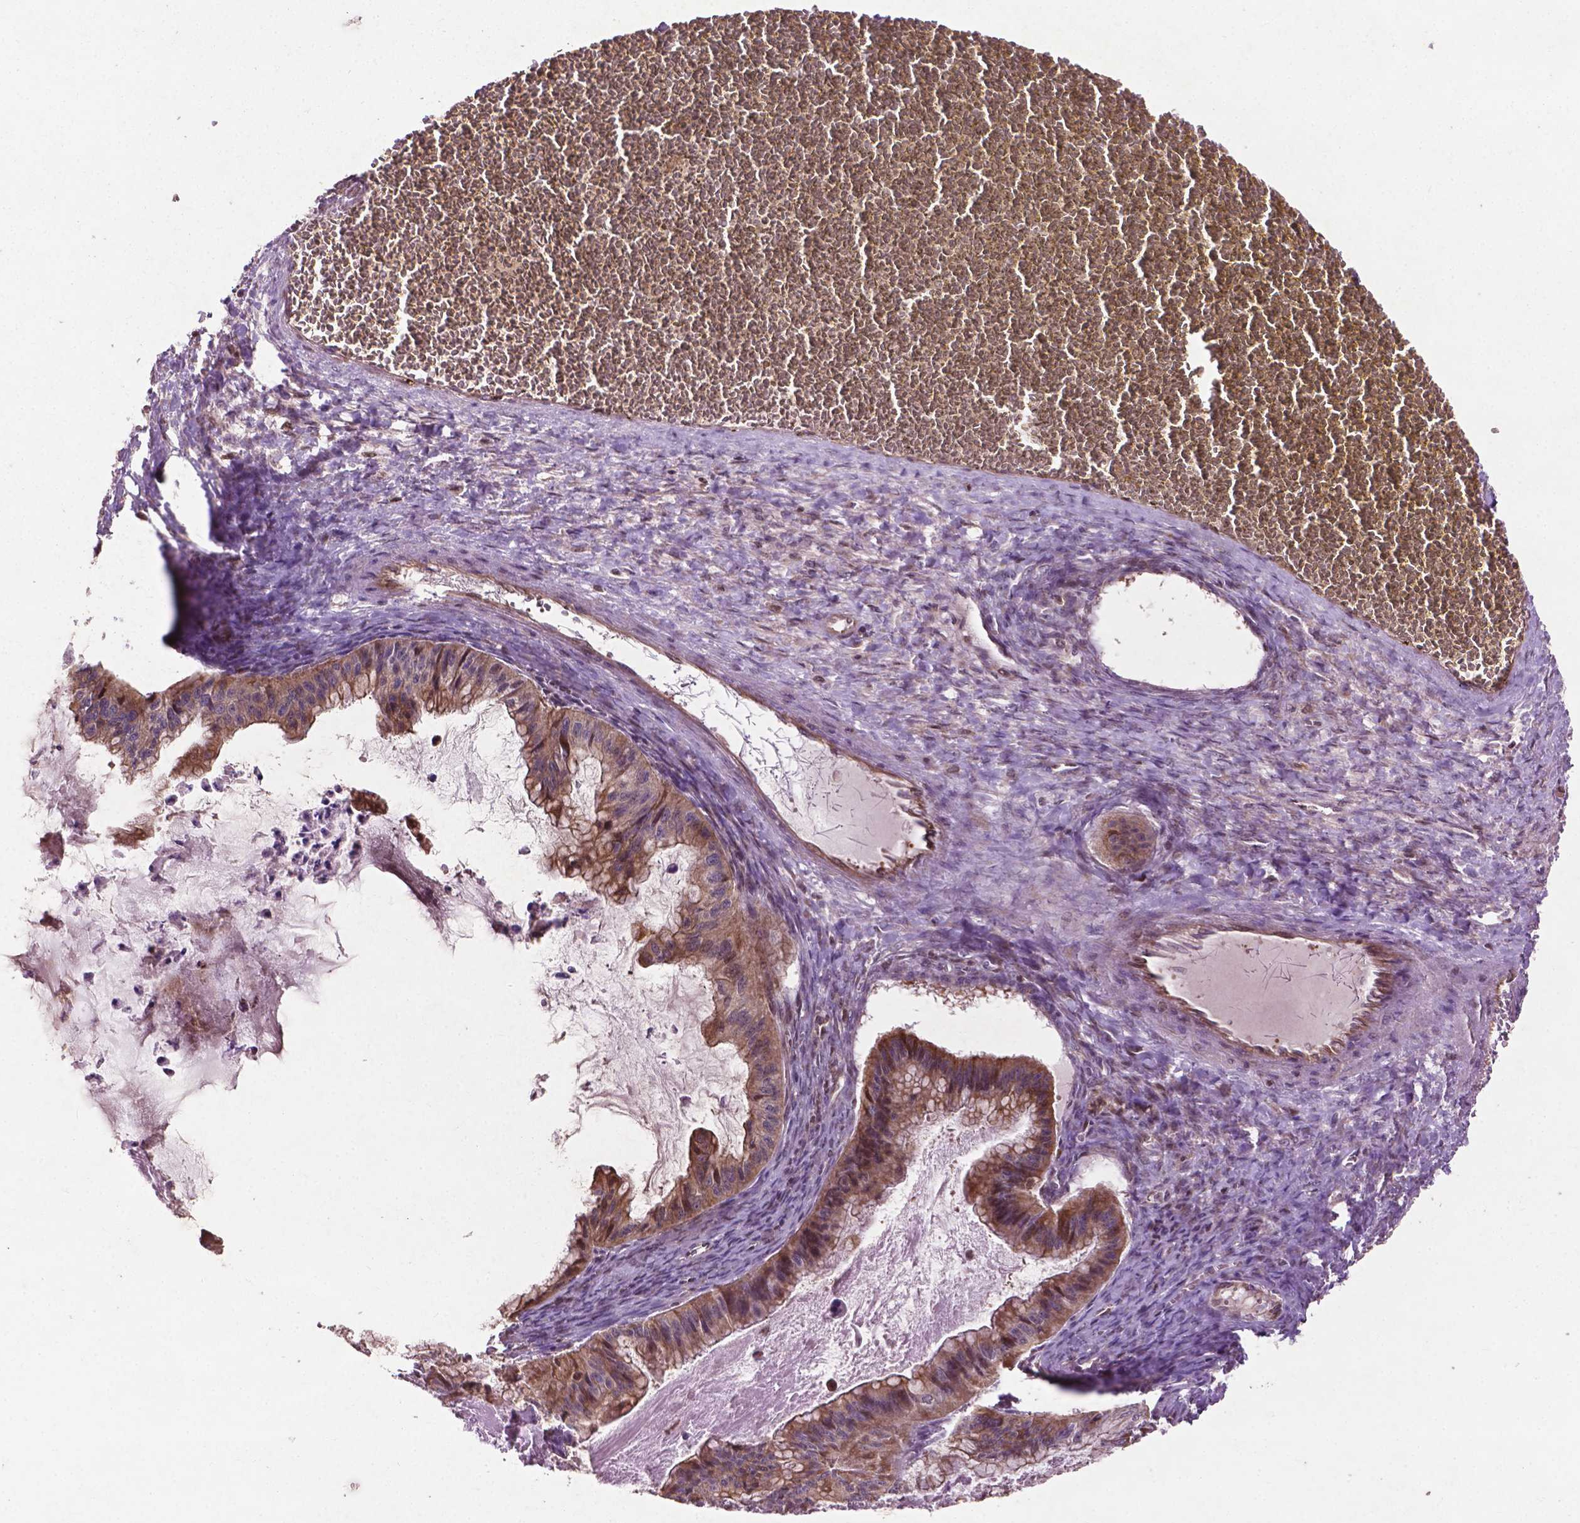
{"staining": {"intensity": "moderate", "quantity": ">75%", "location": "cytoplasmic/membranous"}, "tissue": "ovarian cancer", "cell_type": "Tumor cells", "image_type": "cancer", "snomed": [{"axis": "morphology", "description": "Cystadenocarcinoma, mucinous, NOS"}, {"axis": "topography", "description": "Ovary"}], "caption": "Immunohistochemical staining of human ovarian cancer (mucinous cystadenocarcinoma) displays medium levels of moderate cytoplasmic/membranous protein expression in about >75% of tumor cells.", "gene": "B3GALNT2", "patient": {"sex": "female", "age": 72}}